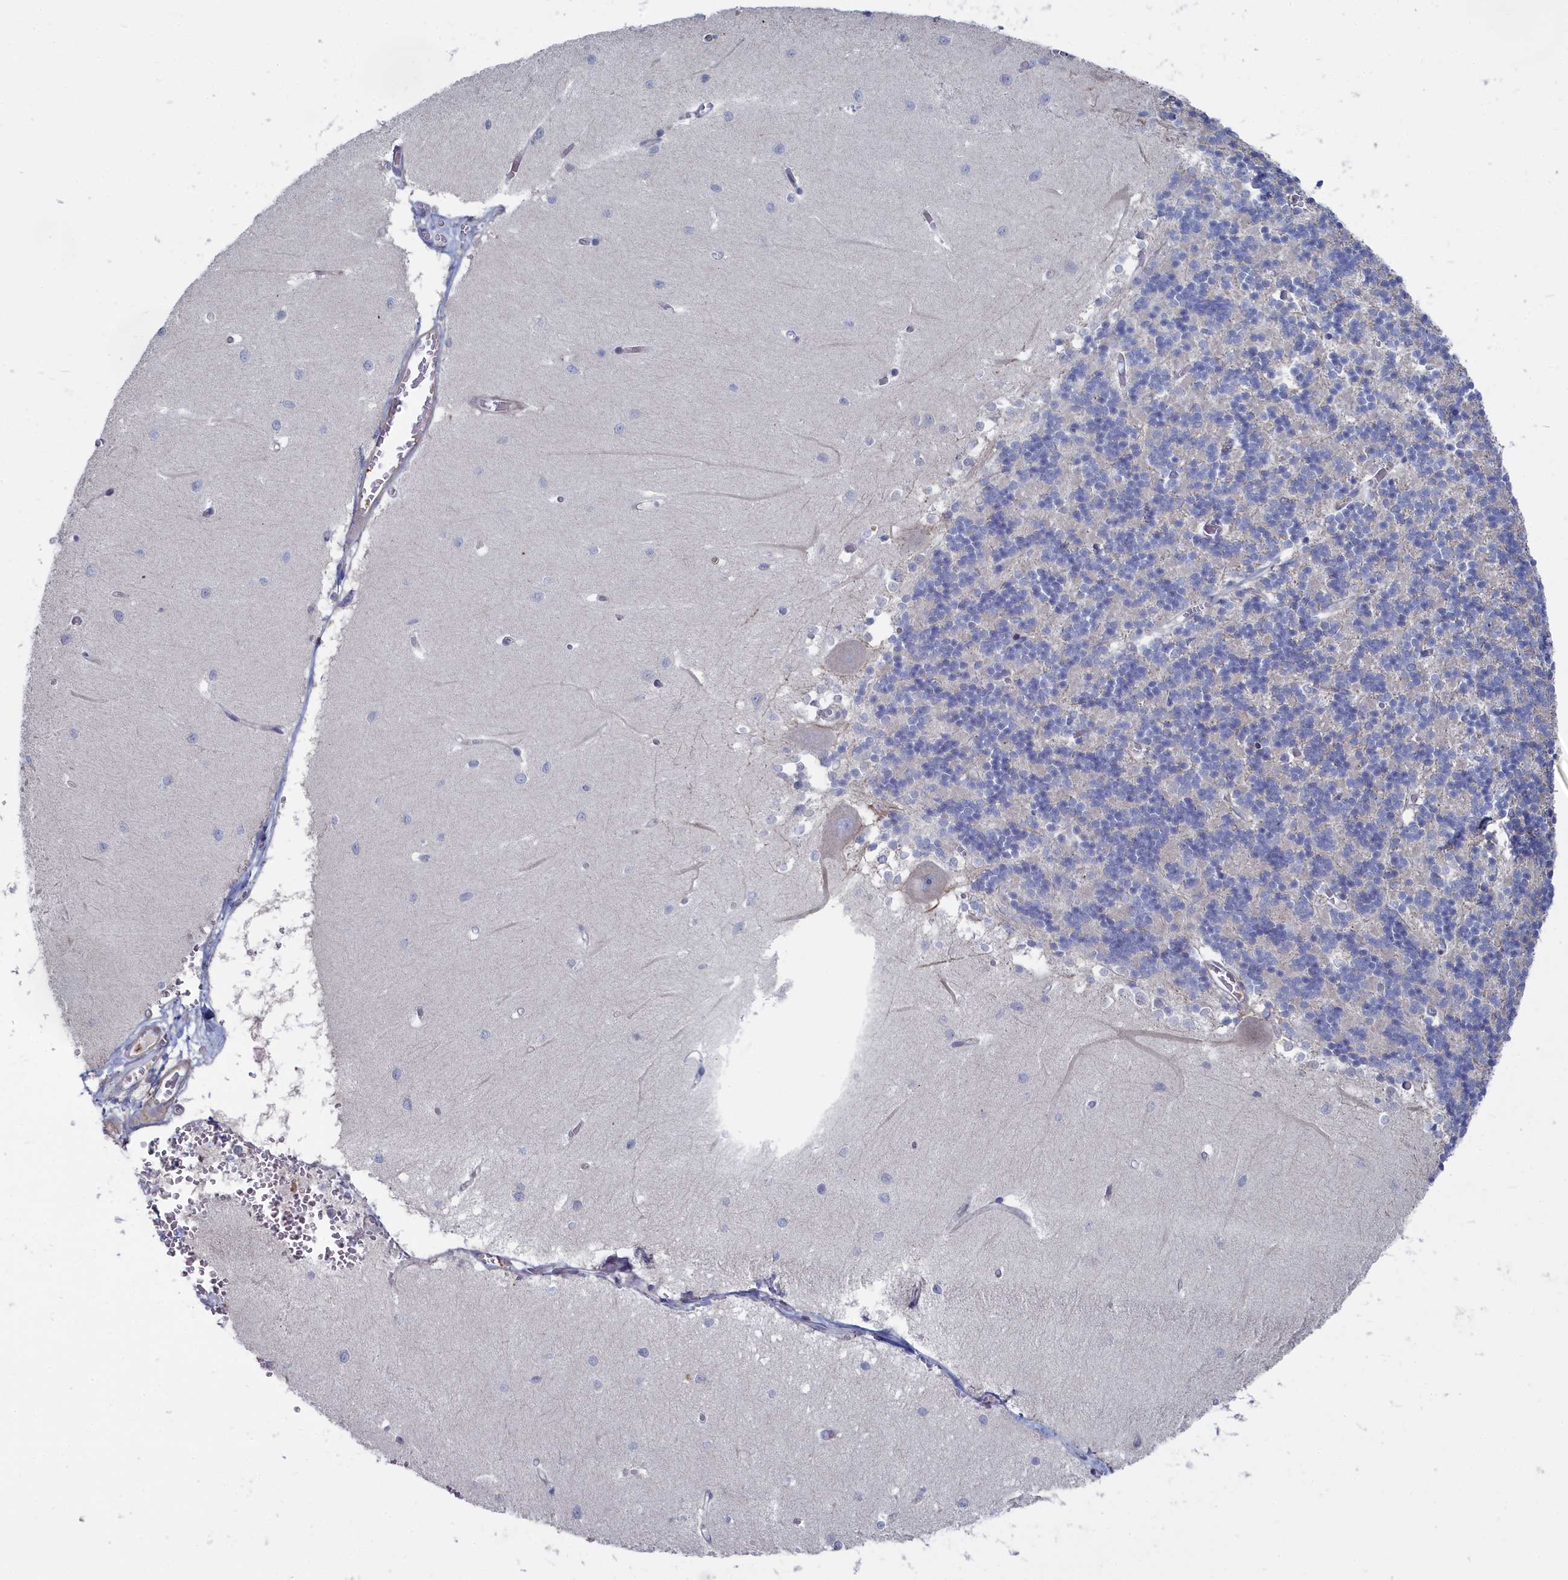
{"staining": {"intensity": "negative", "quantity": "none", "location": "none"}, "tissue": "cerebellum", "cell_type": "Cells in granular layer", "image_type": "normal", "snomed": [{"axis": "morphology", "description": "Normal tissue, NOS"}, {"axis": "topography", "description": "Cerebellum"}], "caption": "This is a histopathology image of immunohistochemistry staining of benign cerebellum, which shows no staining in cells in granular layer. The staining is performed using DAB (3,3'-diaminobenzidine) brown chromogen with nuclei counter-stained in using hematoxylin.", "gene": "SHISAL2A", "patient": {"sex": "male", "age": 37}}